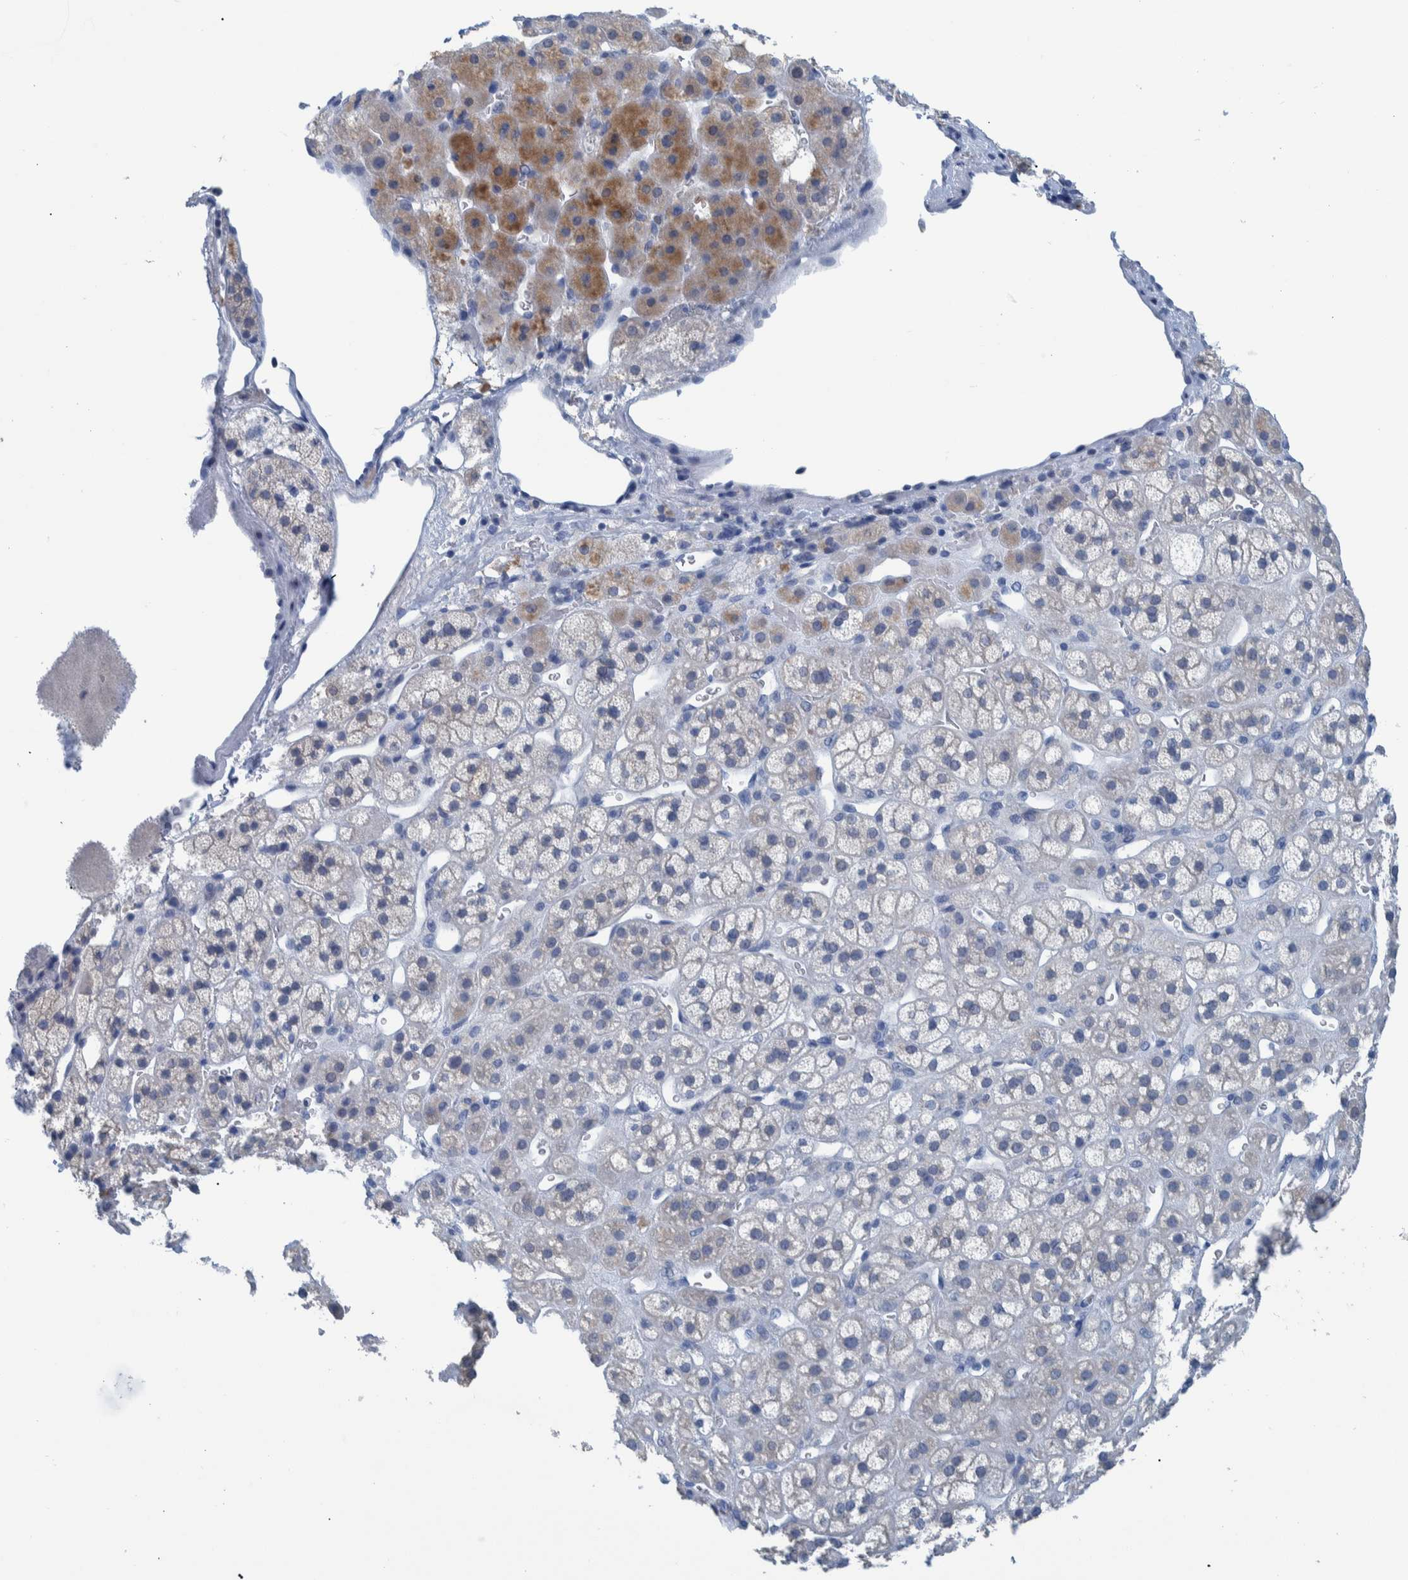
{"staining": {"intensity": "moderate", "quantity": "<25%", "location": "cytoplasmic/membranous"}, "tissue": "adrenal gland", "cell_type": "Glandular cells", "image_type": "normal", "snomed": [{"axis": "morphology", "description": "Normal tissue, NOS"}, {"axis": "topography", "description": "Adrenal gland"}], "caption": "Benign adrenal gland was stained to show a protein in brown. There is low levels of moderate cytoplasmic/membranous positivity in about <25% of glandular cells. Nuclei are stained in blue.", "gene": "IDO1", "patient": {"sex": "male", "age": 56}}